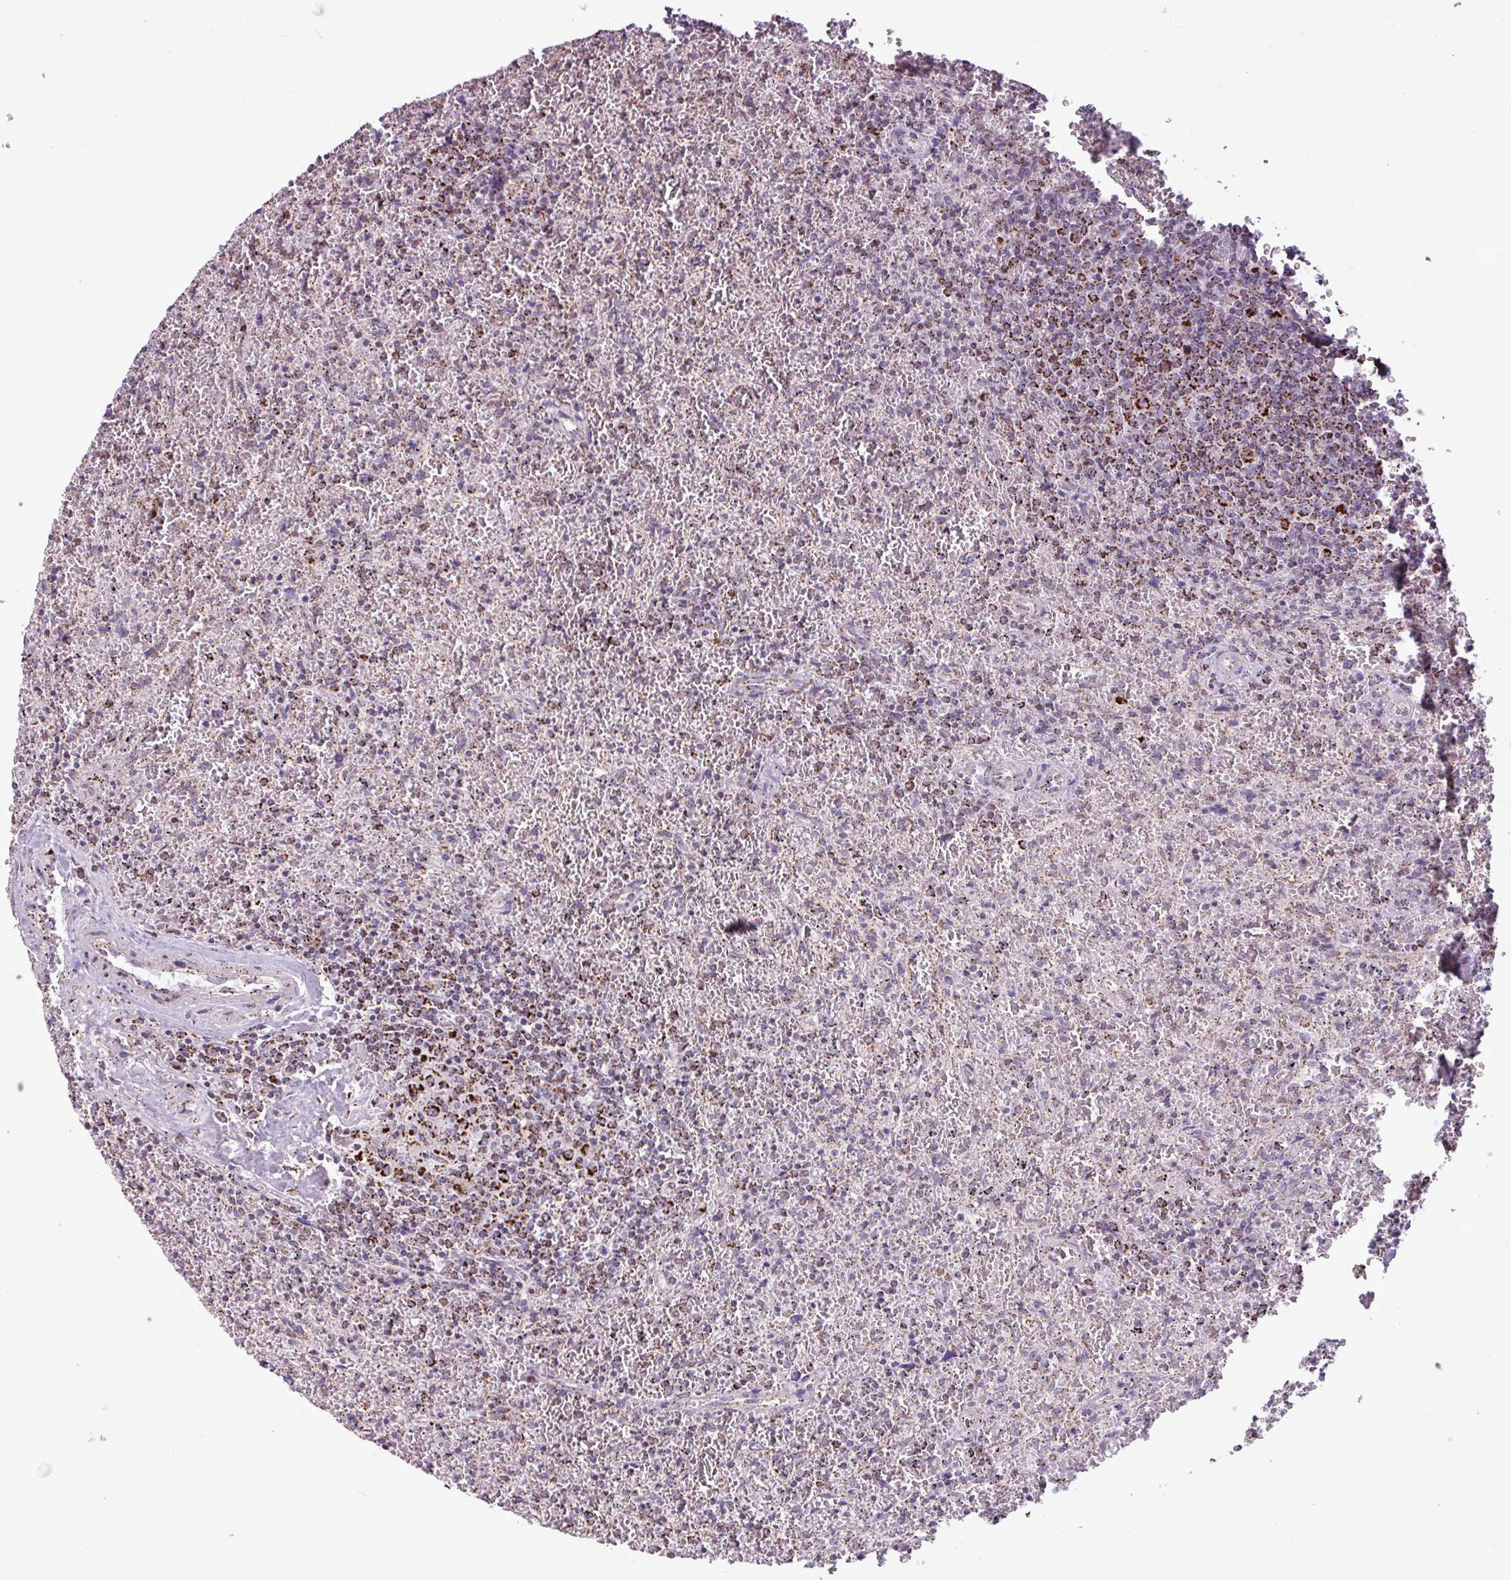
{"staining": {"intensity": "moderate", "quantity": "<25%", "location": "cytoplasmic/membranous"}, "tissue": "lymphoma", "cell_type": "Tumor cells", "image_type": "cancer", "snomed": [{"axis": "morphology", "description": "Malignant lymphoma, non-Hodgkin's type, Low grade"}, {"axis": "topography", "description": "Spleen"}], "caption": "Human lymphoma stained for a protein (brown) reveals moderate cytoplasmic/membranous positive positivity in about <25% of tumor cells.", "gene": "ALG8", "patient": {"sex": "female", "age": 64}}